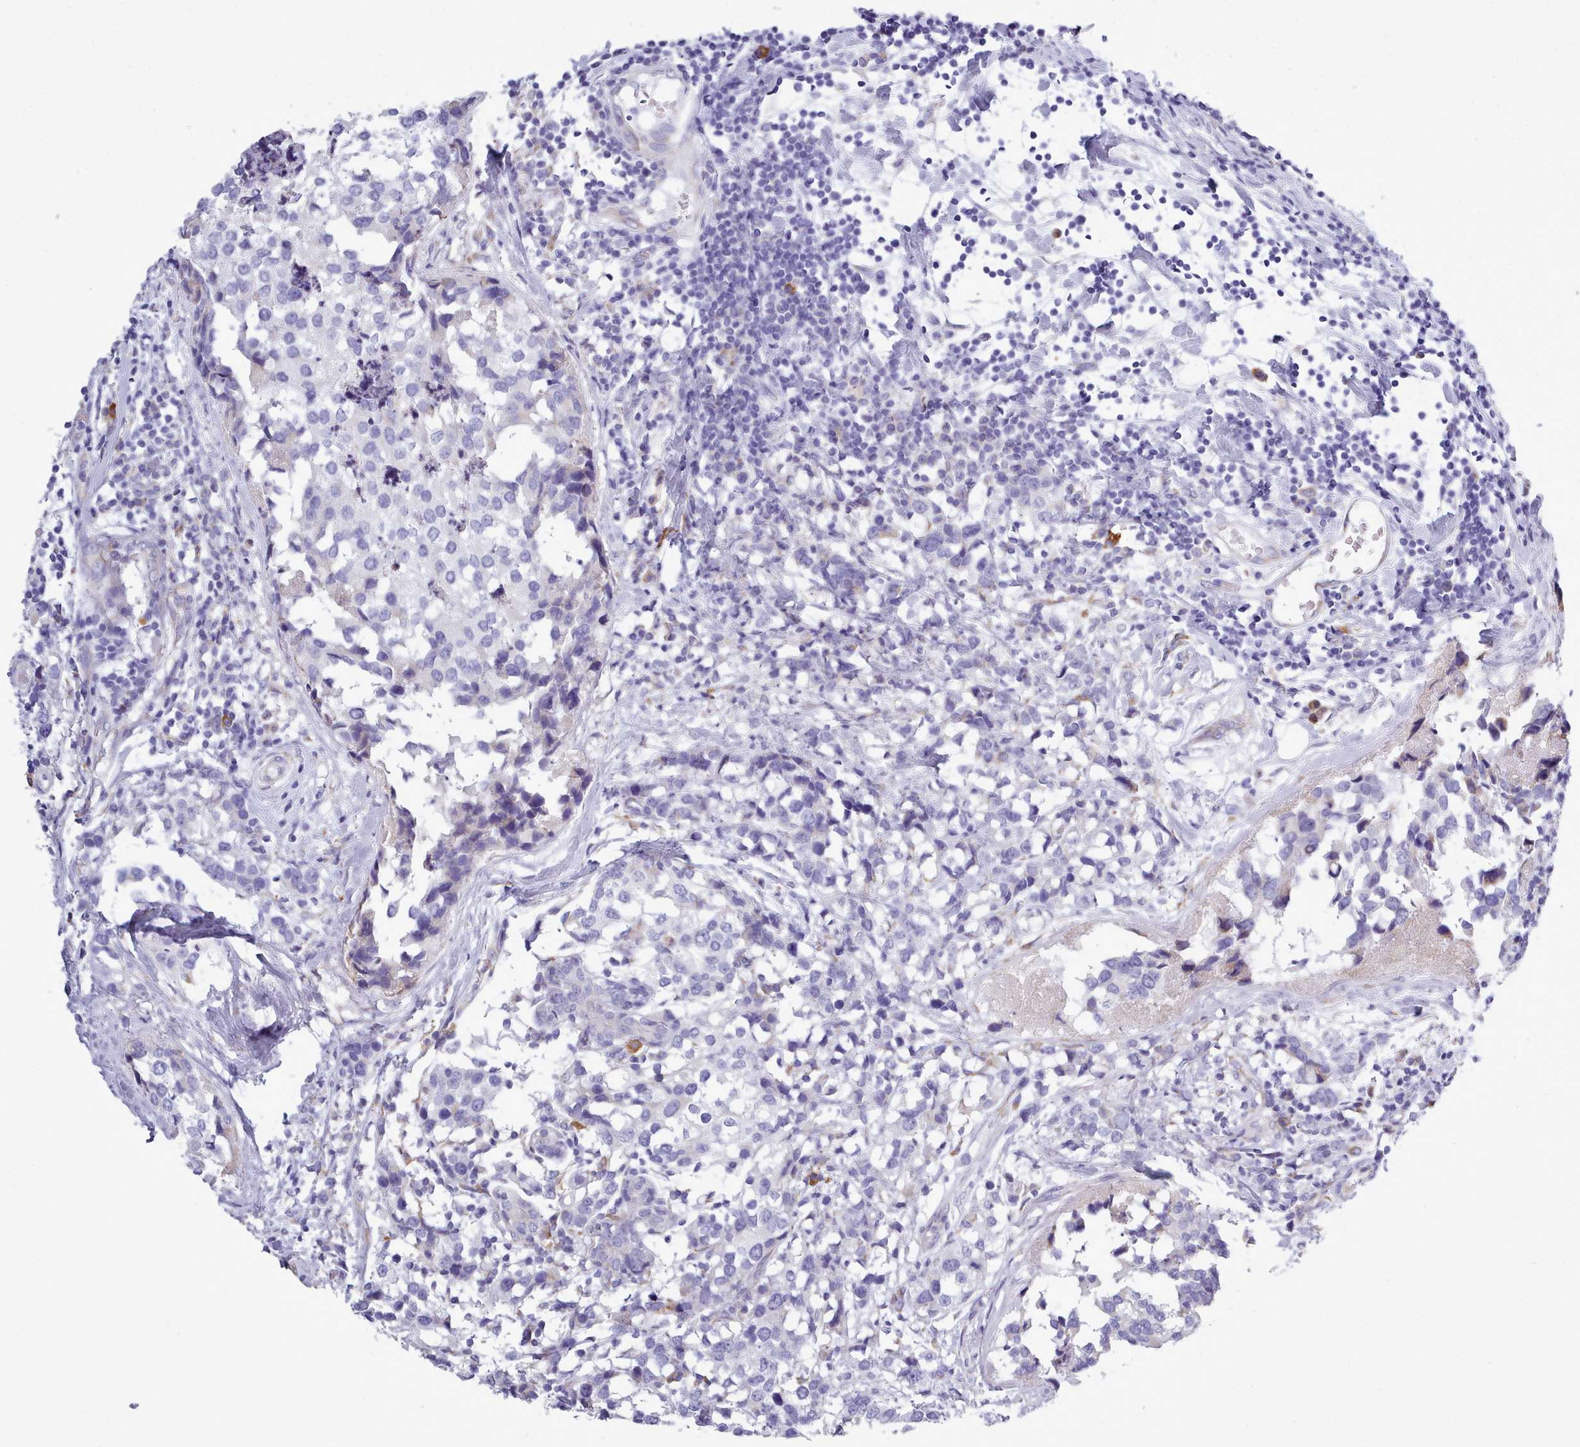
{"staining": {"intensity": "negative", "quantity": "none", "location": "none"}, "tissue": "breast cancer", "cell_type": "Tumor cells", "image_type": "cancer", "snomed": [{"axis": "morphology", "description": "Lobular carcinoma"}, {"axis": "topography", "description": "Breast"}], "caption": "Breast cancer (lobular carcinoma) stained for a protein using immunohistochemistry exhibits no staining tumor cells.", "gene": "XKR8", "patient": {"sex": "female", "age": 59}}